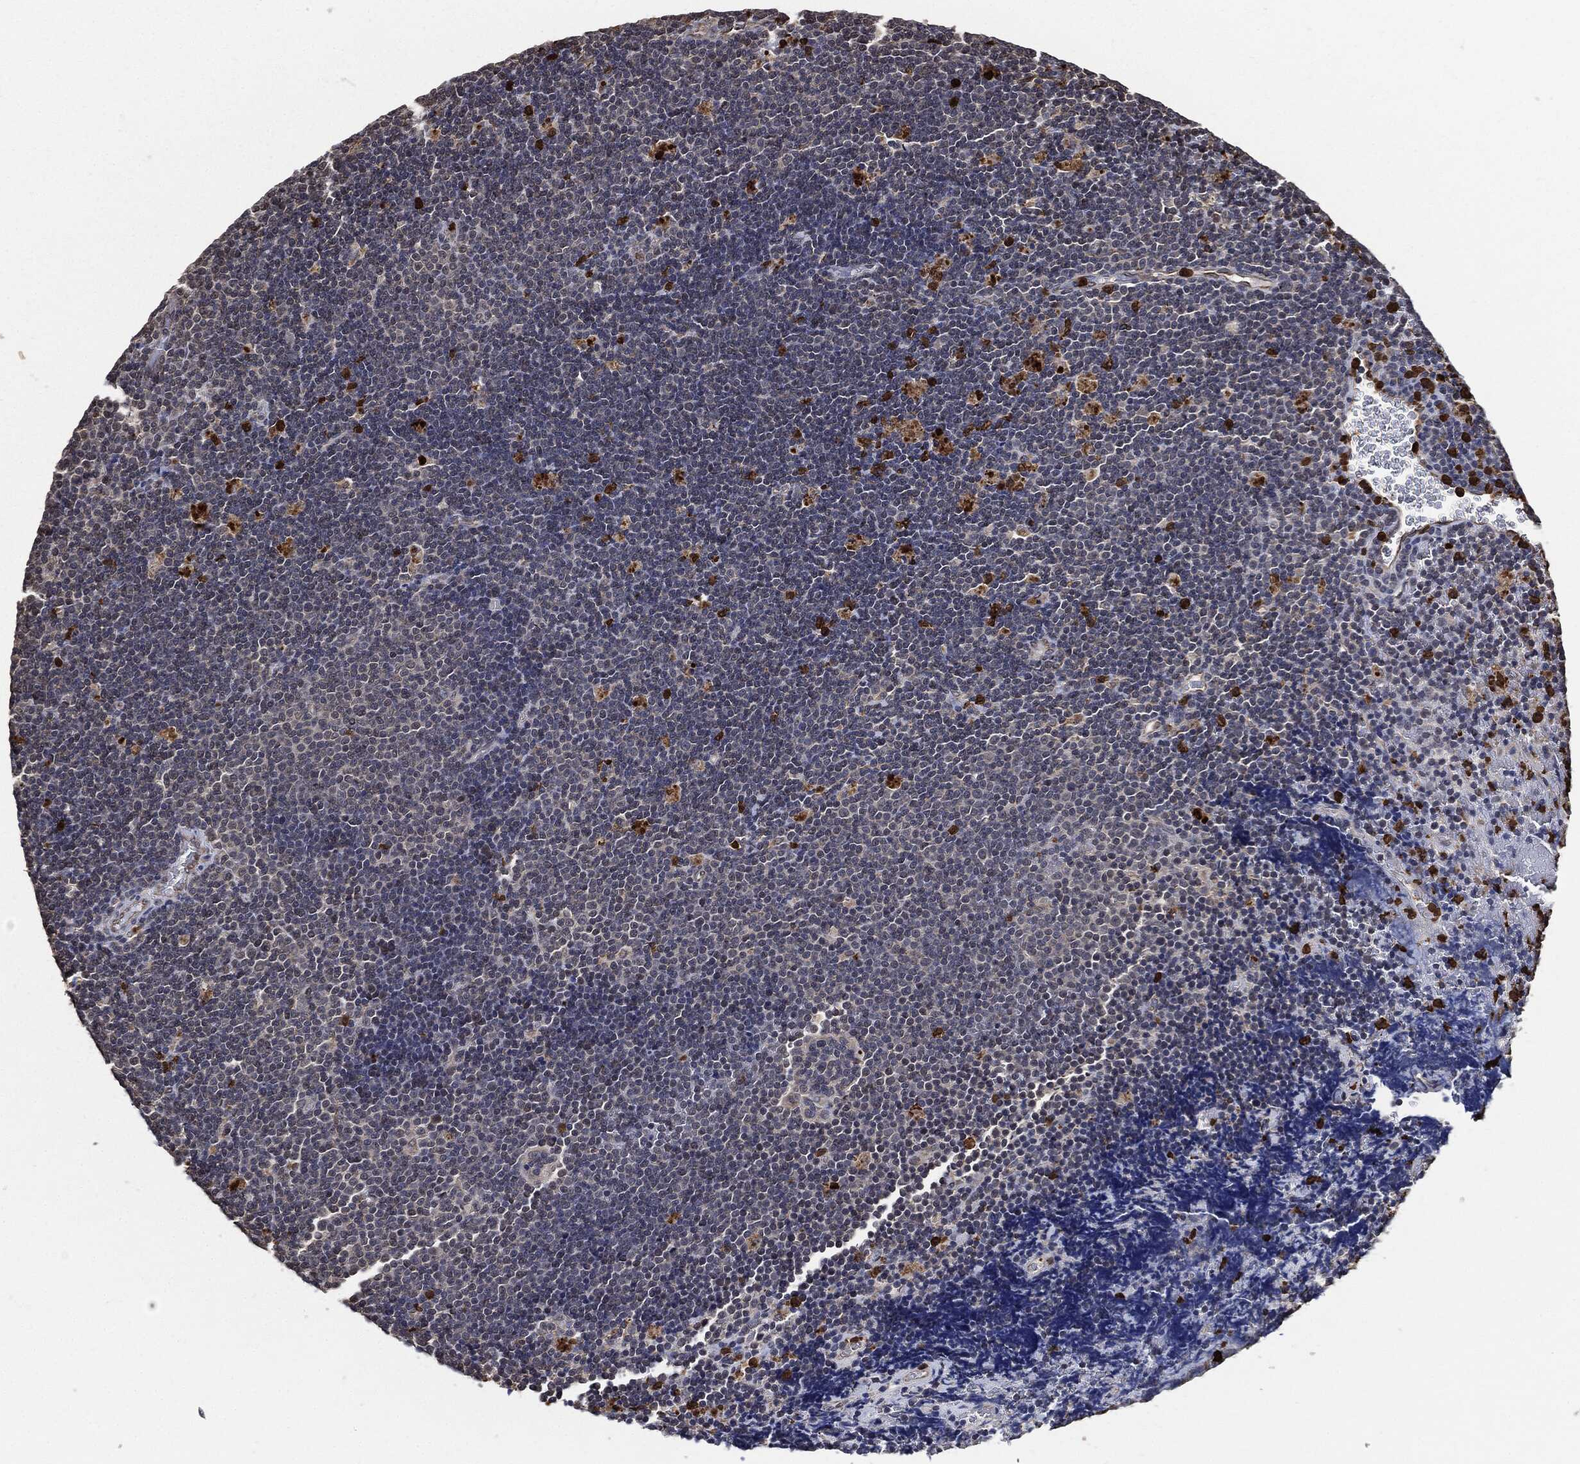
{"staining": {"intensity": "negative", "quantity": "none", "location": "none"}, "tissue": "lymphoma", "cell_type": "Tumor cells", "image_type": "cancer", "snomed": [{"axis": "morphology", "description": "Malignant lymphoma, non-Hodgkin's type, Low grade"}, {"axis": "topography", "description": "Brain"}], "caption": "This is an immunohistochemistry (IHC) histopathology image of lymphoma. There is no expression in tumor cells.", "gene": "S100A9", "patient": {"sex": "female", "age": 66}}